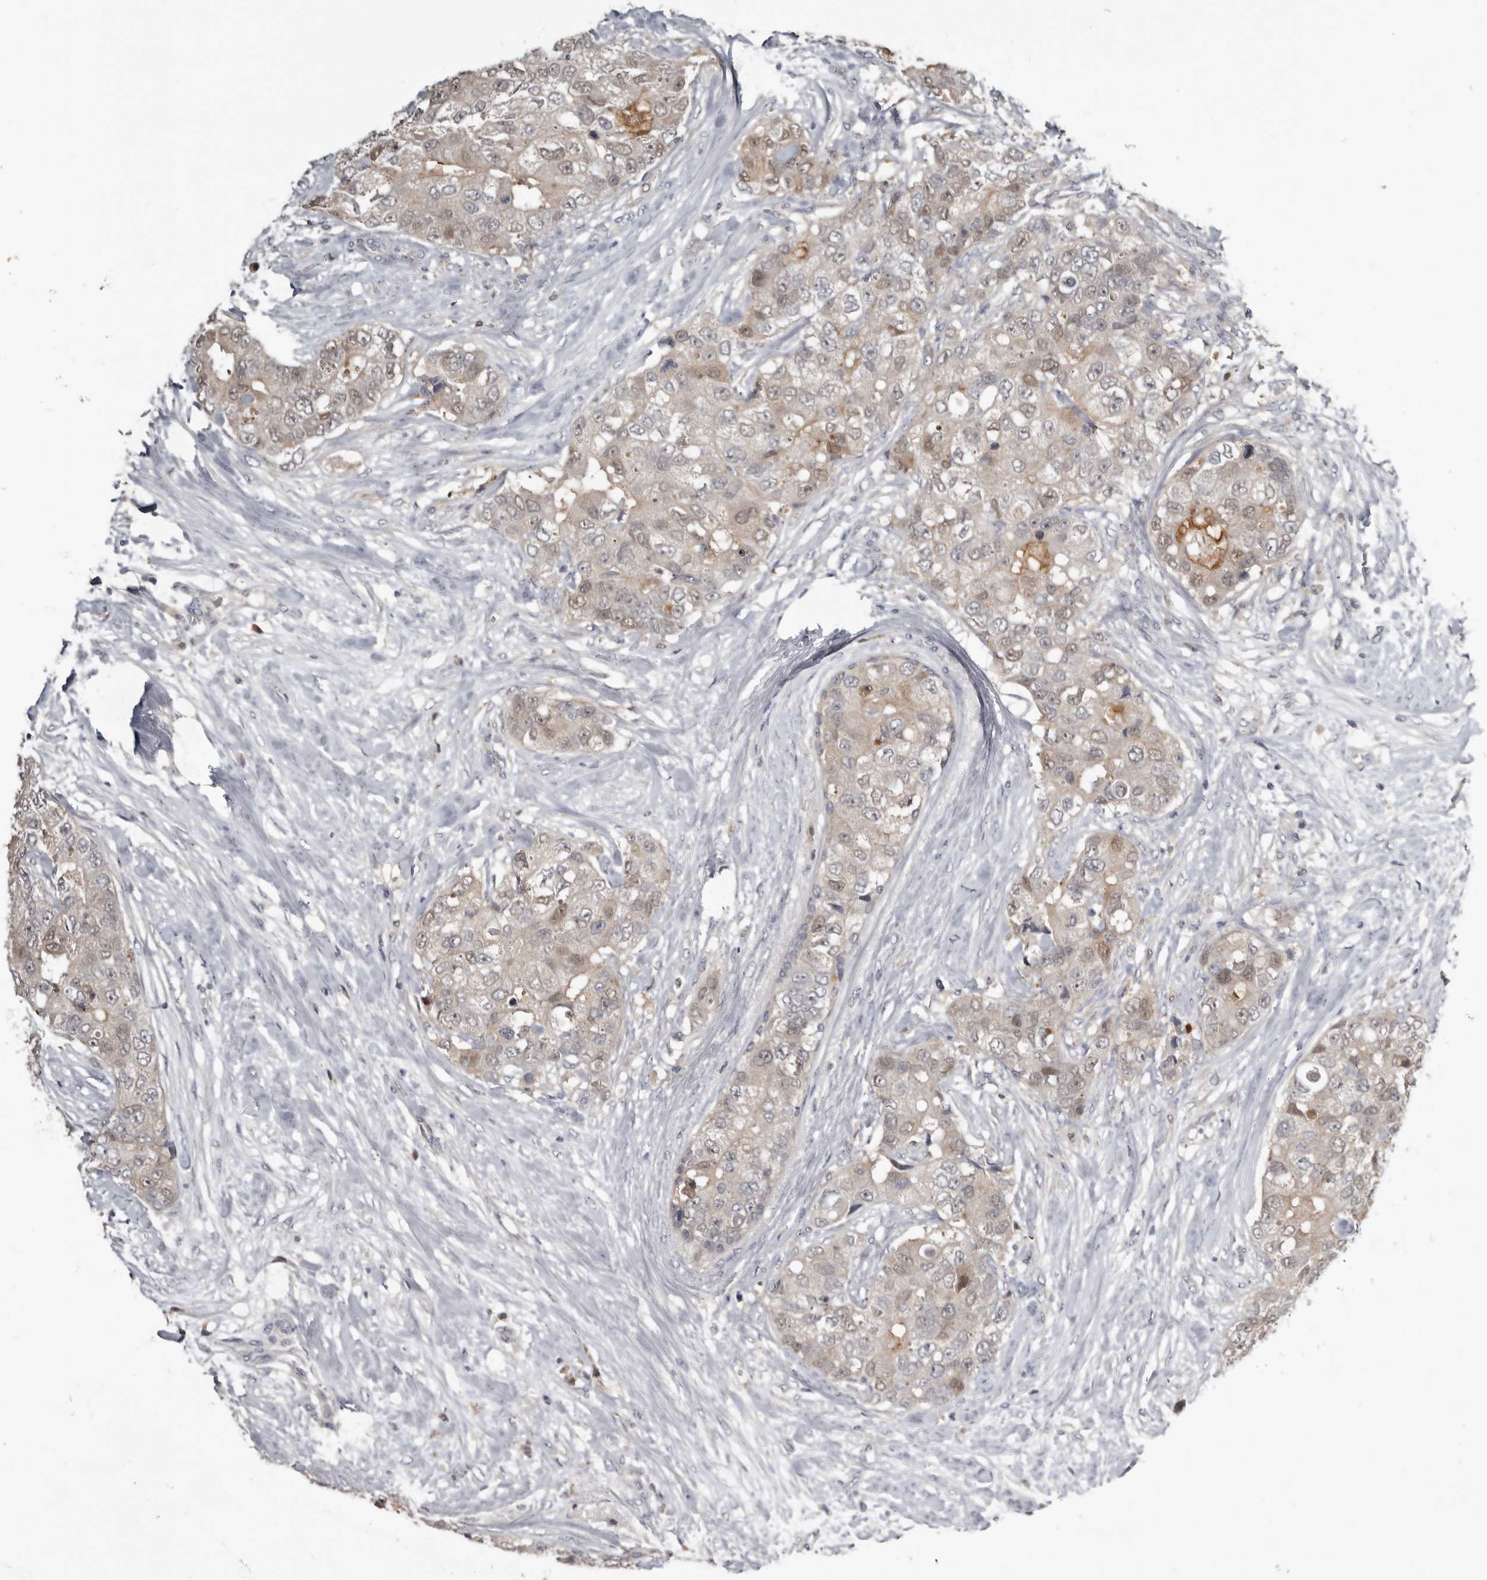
{"staining": {"intensity": "weak", "quantity": ">75%", "location": "cytoplasmic/membranous,nuclear"}, "tissue": "breast cancer", "cell_type": "Tumor cells", "image_type": "cancer", "snomed": [{"axis": "morphology", "description": "Duct carcinoma"}, {"axis": "topography", "description": "Breast"}], "caption": "Immunohistochemistry (IHC) (DAB (3,3'-diaminobenzidine)) staining of breast cancer demonstrates weak cytoplasmic/membranous and nuclear protein staining in approximately >75% of tumor cells.", "gene": "RBKS", "patient": {"sex": "female", "age": 62}}